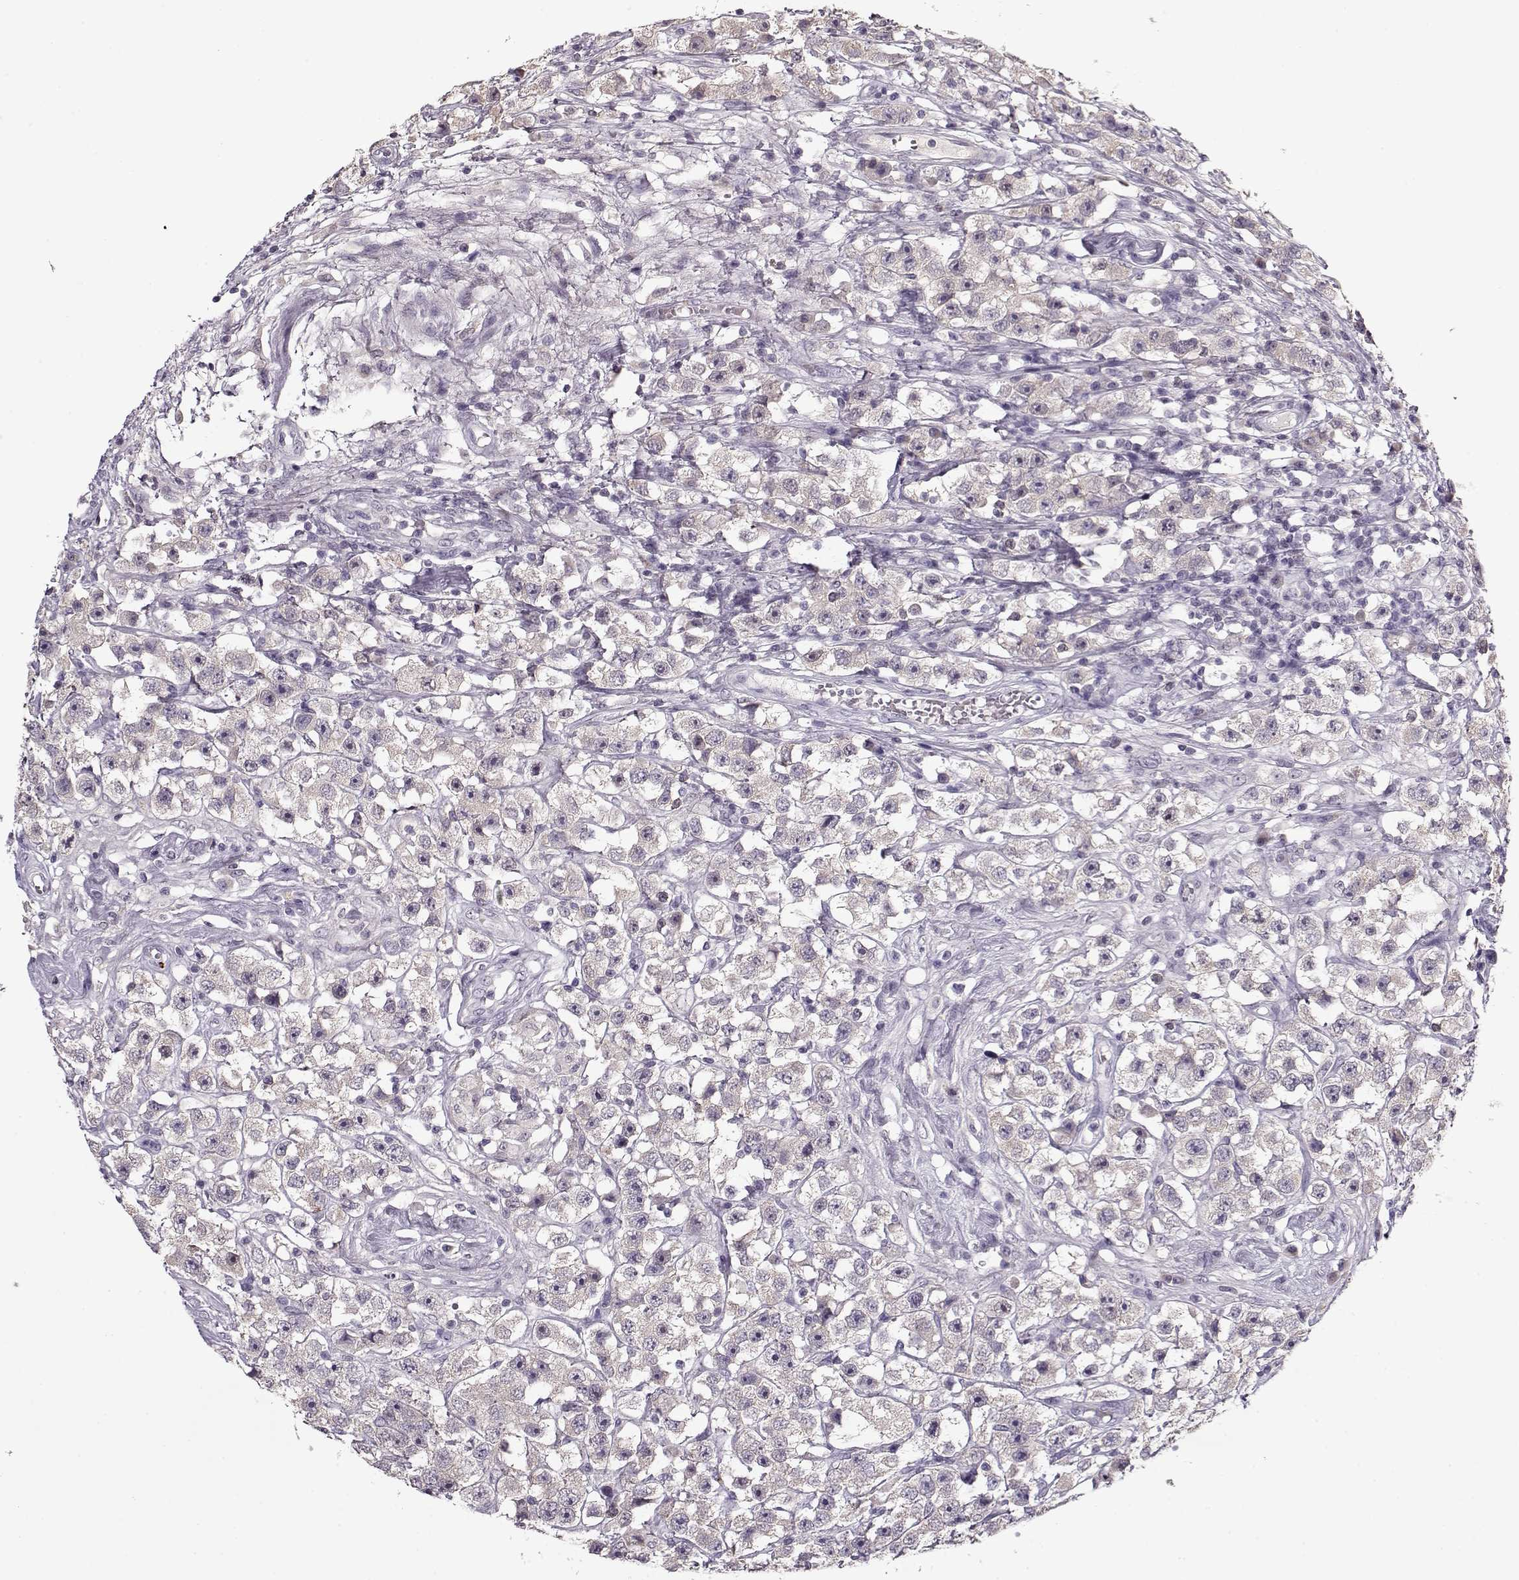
{"staining": {"intensity": "negative", "quantity": "none", "location": "none"}, "tissue": "testis cancer", "cell_type": "Tumor cells", "image_type": "cancer", "snomed": [{"axis": "morphology", "description": "Seminoma, NOS"}, {"axis": "topography", "description": "Testis"}], "caption": "Testis cancer was stained to show a protein in brown. There is no significant expression in tumor cells. The staining is performed using DAB (3,3'-diaminobenzidine) brown chromogen with nuclei counter-stained in using hematoxylin.", "gene": "ACOT11", "patient": {"sex": "male", "age": 45}}